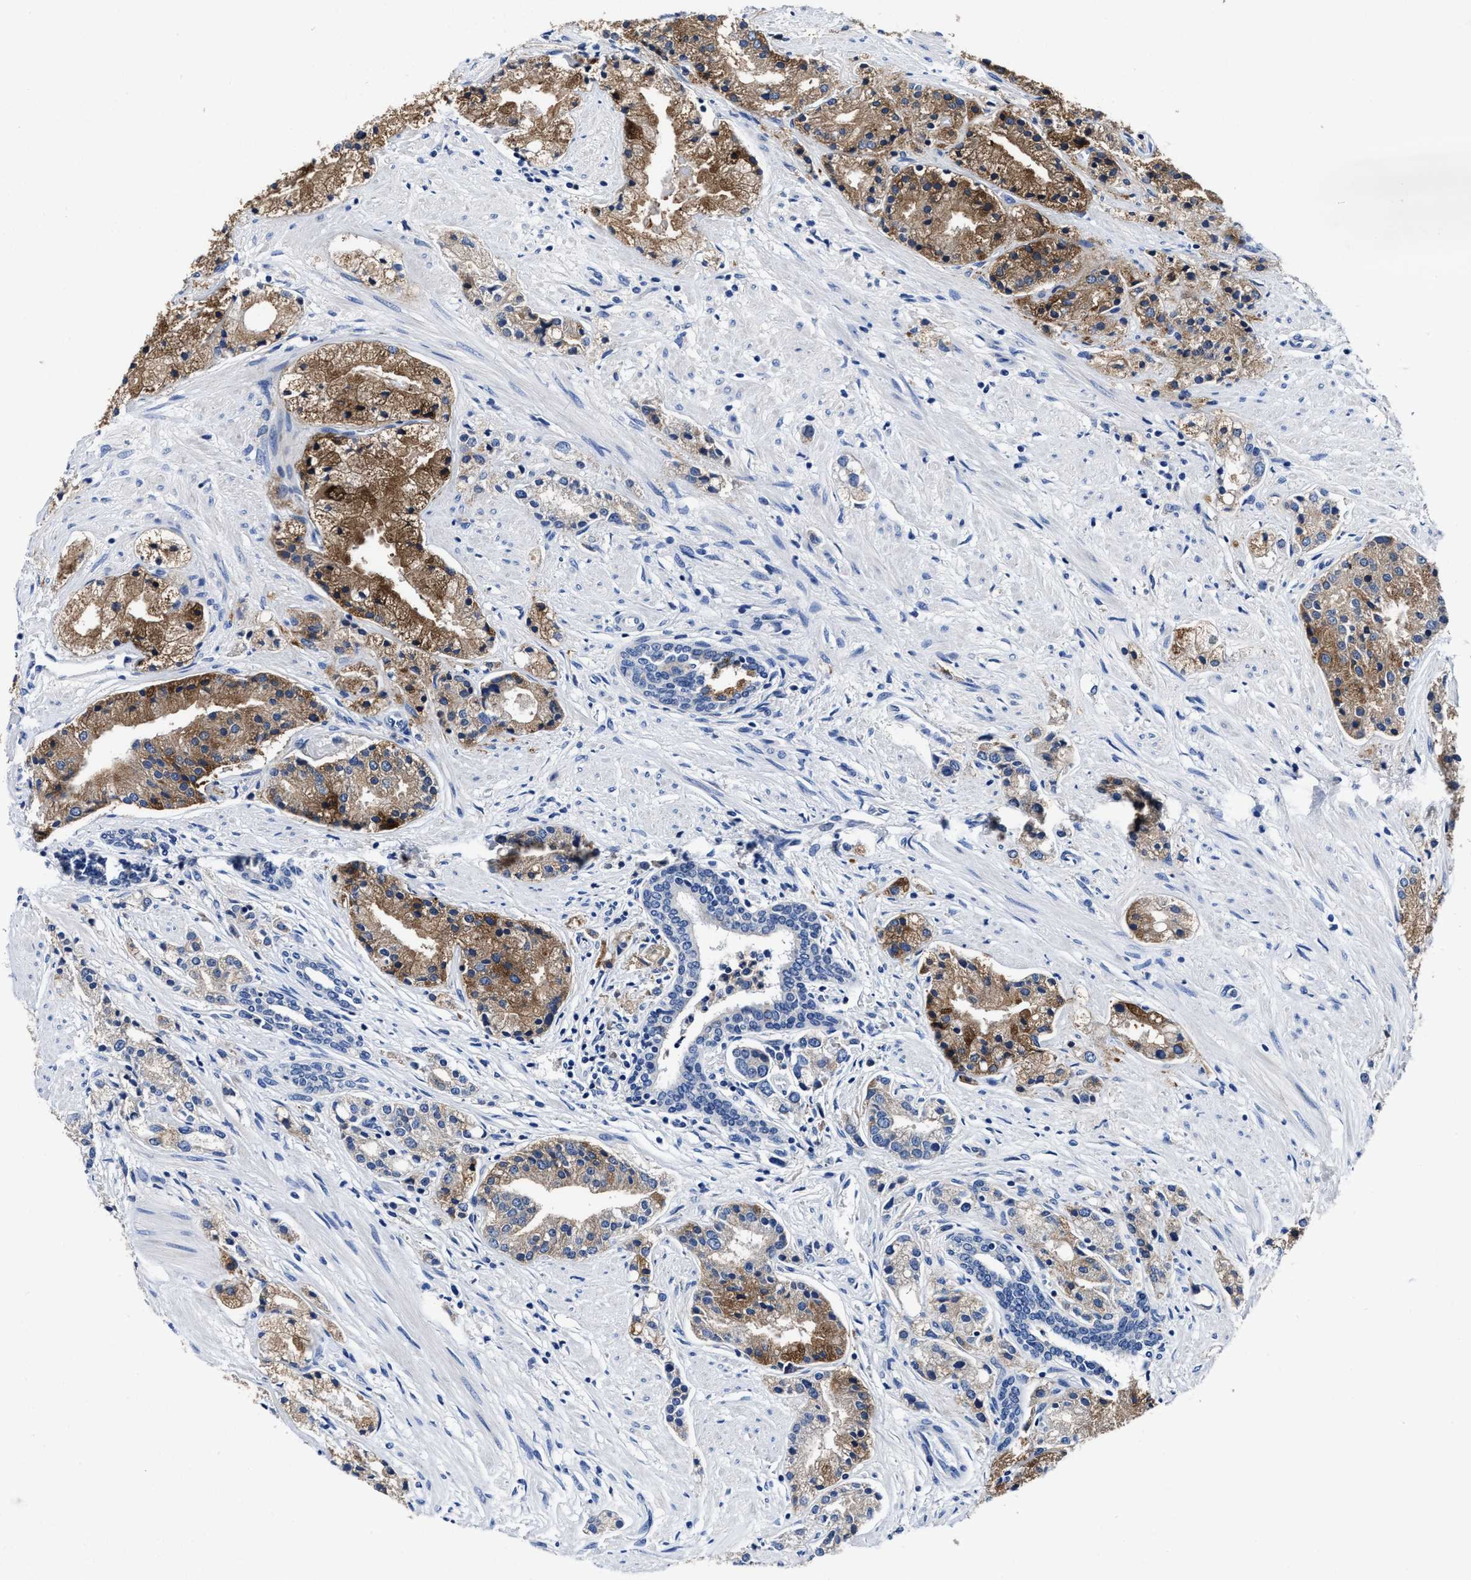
{"staining": {"intensity": "moderate", "quantity": "25%-75%", "location": "cytoplasmic/membranous"}, "tissue": "prostate cancer", "cell_type": "Tumor cells", "image_type": "cancer", "snomed": [{"axis": "morphology", "description": "Adenocarcinoma, High grade"}, {"axis": "topography", "description": "Prostate"}], "caption": "The histopathology image demonstrates staining of prostate cancer, revealing moderate cytoplasmic/membranous protein staining (brown color) within tumor cells.", "gene": "UBR4", "patient": {"sex": "male", "age": 50}}